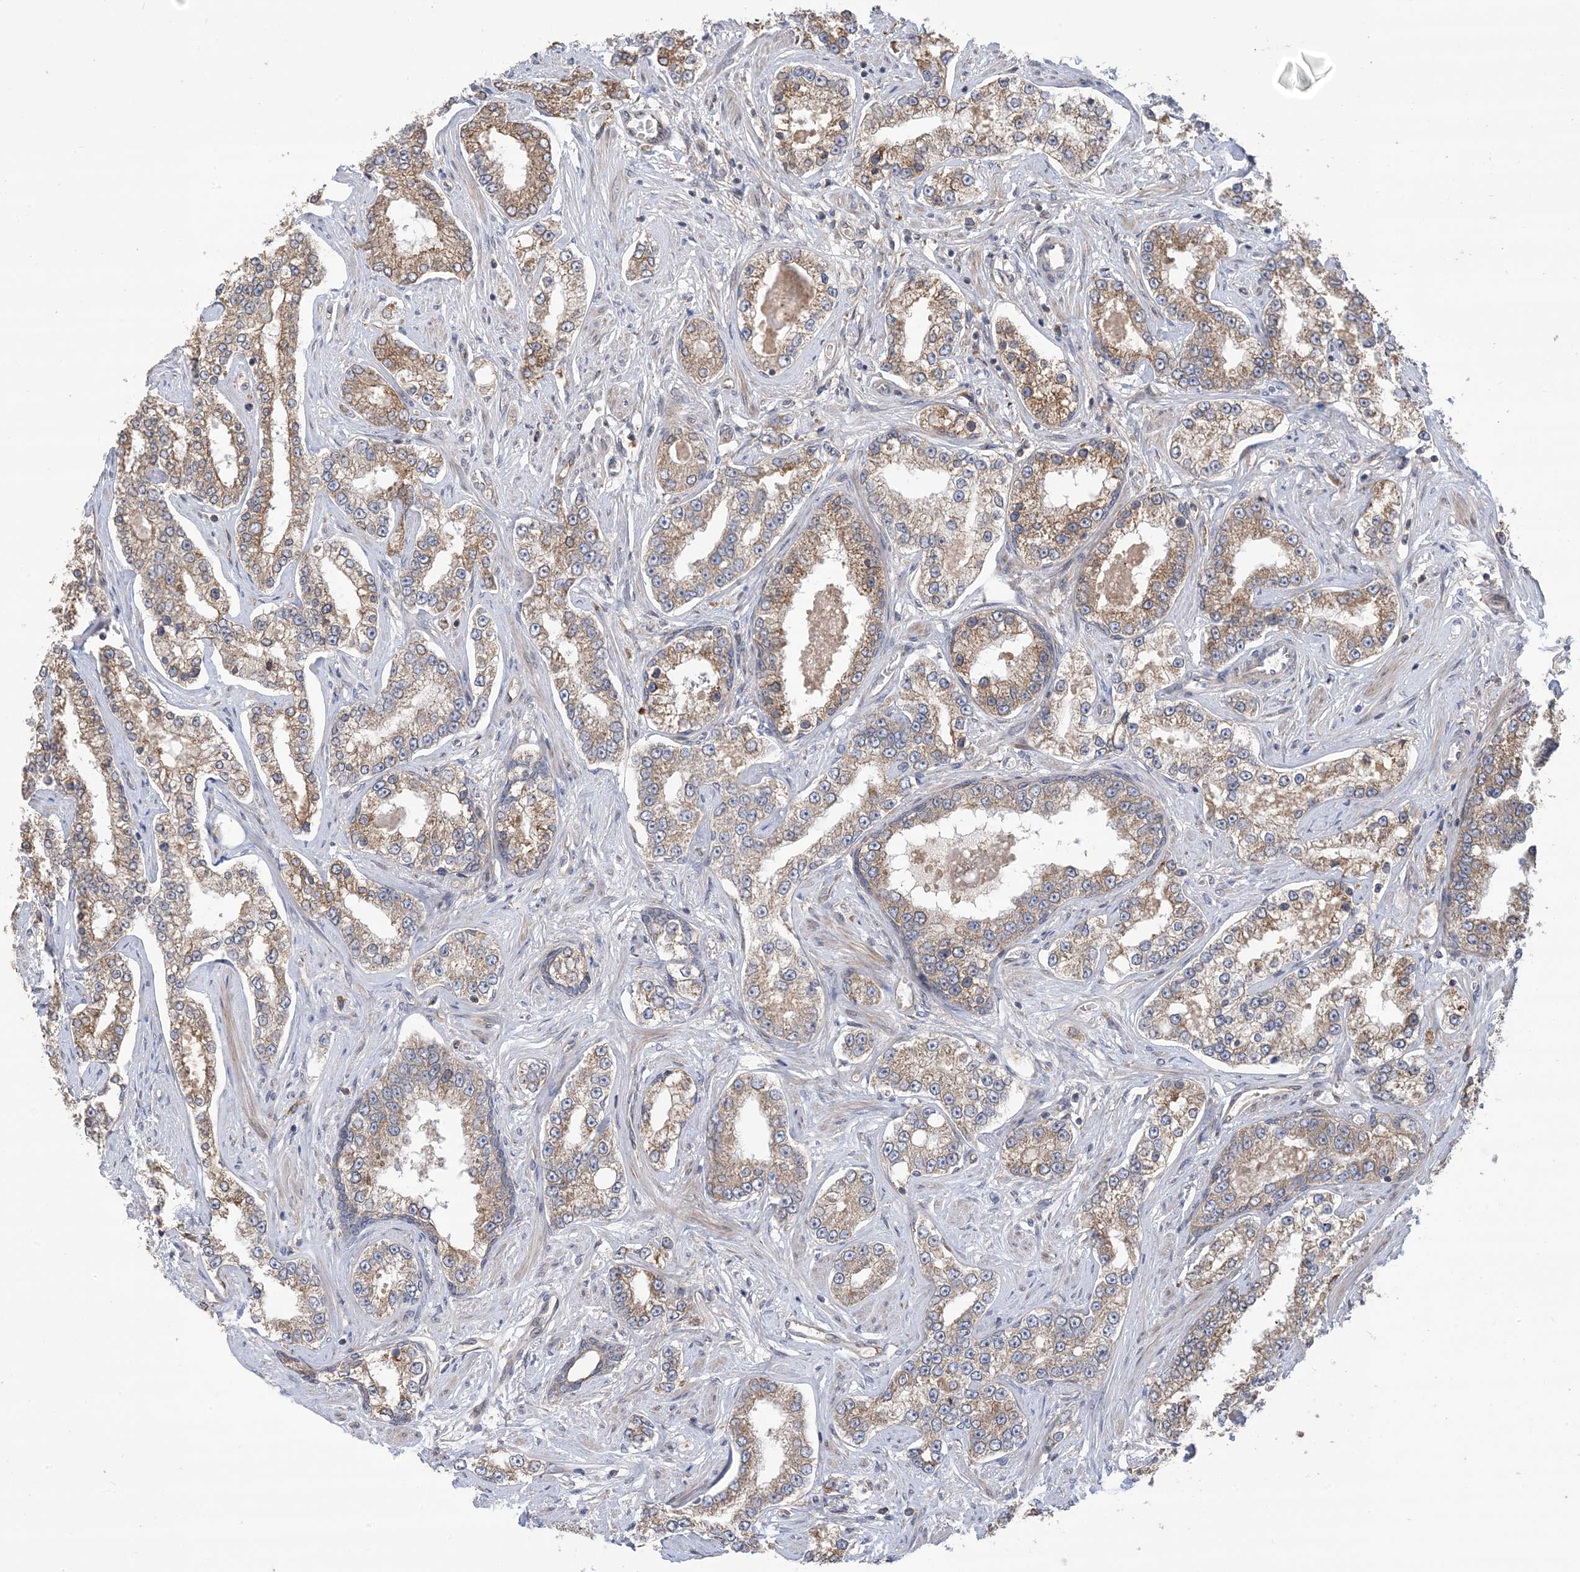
{"staining": {"intensity": "moderate", "quantity": ">75%", "location": "cytoplasmic/membranous"}, "tissue": "prostate cancer", "cell_type": "Tumor cells", "image_type": "cancer", "snomed": [{"axis": "morphology", "description": "Normal tissue, NOS"}, {"axis": "morphology", "description": "Adenocarcinoma, High grade"}, {"axis": "topography", "description": "Prostate"}], "caption": "Moderate cytoplasmic/membranous expression for a protein is present in about >75% of tumor cells of prostate cancer (adenocarcinoma (high-grade)) using IHC.", "gene": "CLEC16A", "patient": {"sex": "male", "age": 83}}